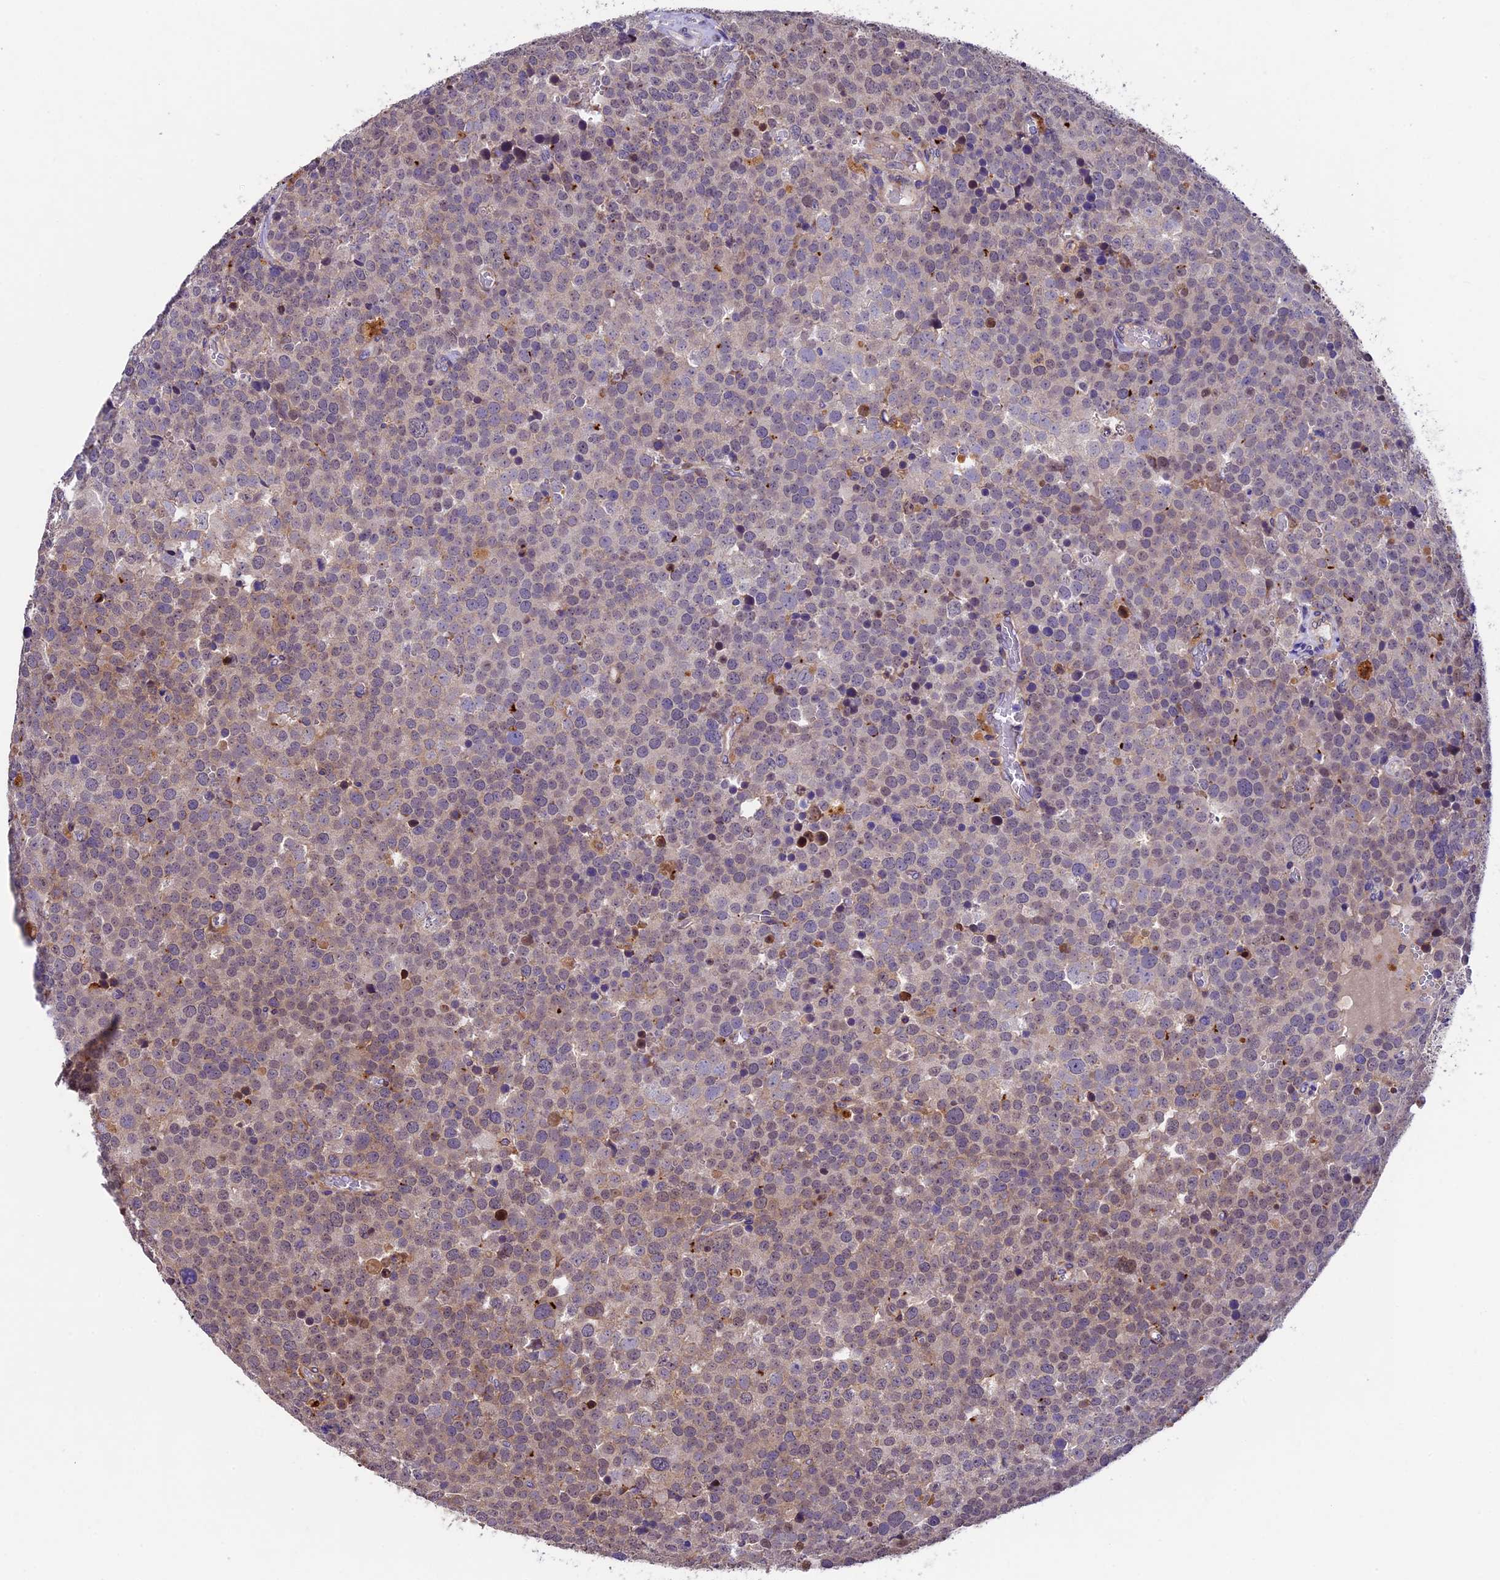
{"staining": {"intensity": "weak", "quantity": "25%-75%", "location": "cytoplasmic/membranous"}, "tissue": "testis cancer", "cell_type": "Tumor cells", "image_type": "cancer", "snomed": [{"axis": "morphology", "description": "Seminoma, NOS"}, {"axis": "topography", "description": "Testis"}], "caption": "Immunohistochemical staining of human testis cancer displays low levels of weak cytoplasmic/membranous protein positivity in about 25%-75% of tumor cells.", "gene": "LSM7", "patient": {"sex": "male", "age": 71}}